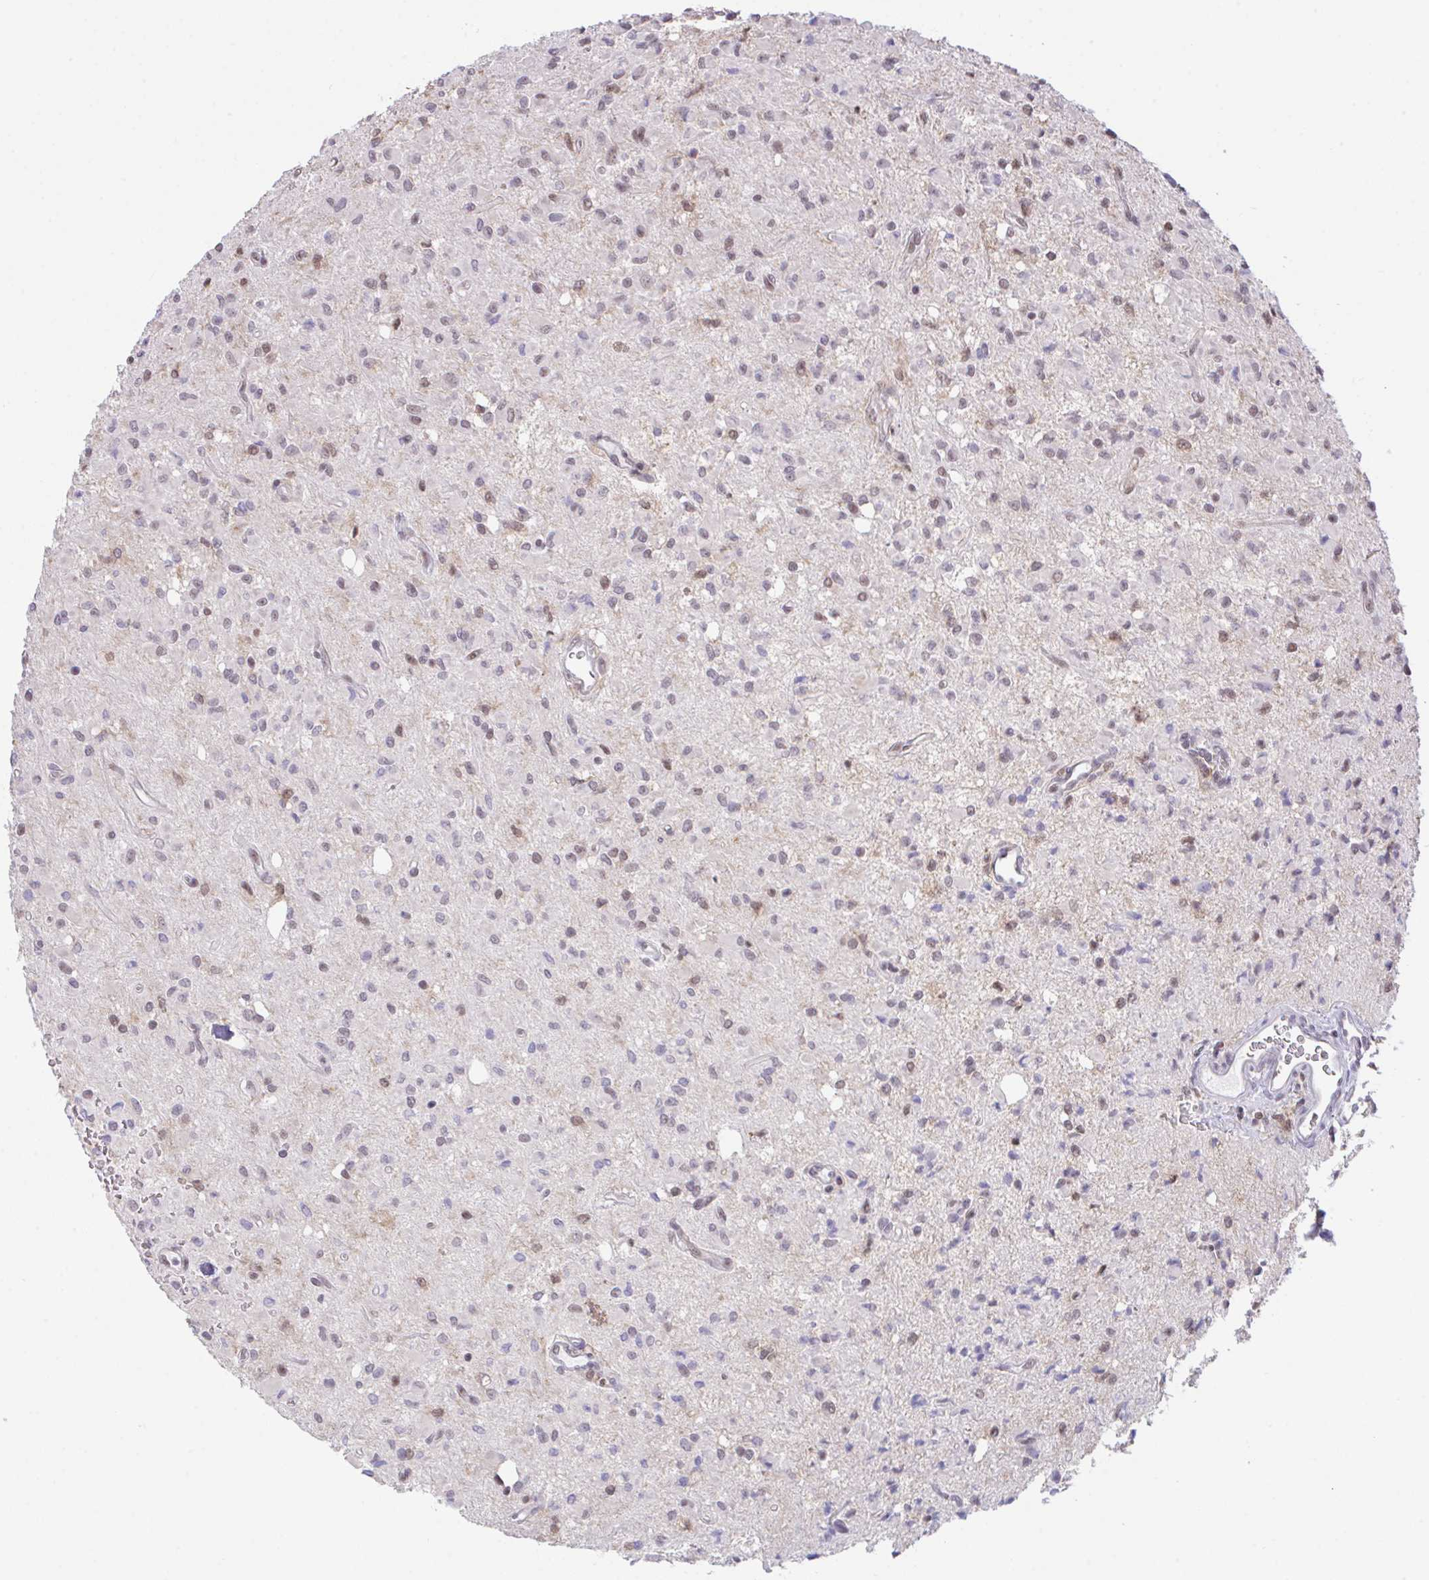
{"staining": {"intensity": "moderate", "quantity": "25%-75%", "location": "cytoplasmic/membranous,nuclear"}, "tissue": "glioma", "cell_type": "Tumor cells", "image_type": "cancer", "snomed": [{"axis": "morphology", "description": "Glioma, malignant, Low grade"}, {"axis": "topography", "description": "Brain"}], "caption": "Low-grade glioma (malignant) tissue shows moderate cytoplasmic/membranous and nuclear staining in about 25%-75% of tumor cells", "gene": "OR6K3", "patient": {"sex": "female", "age": 33}}